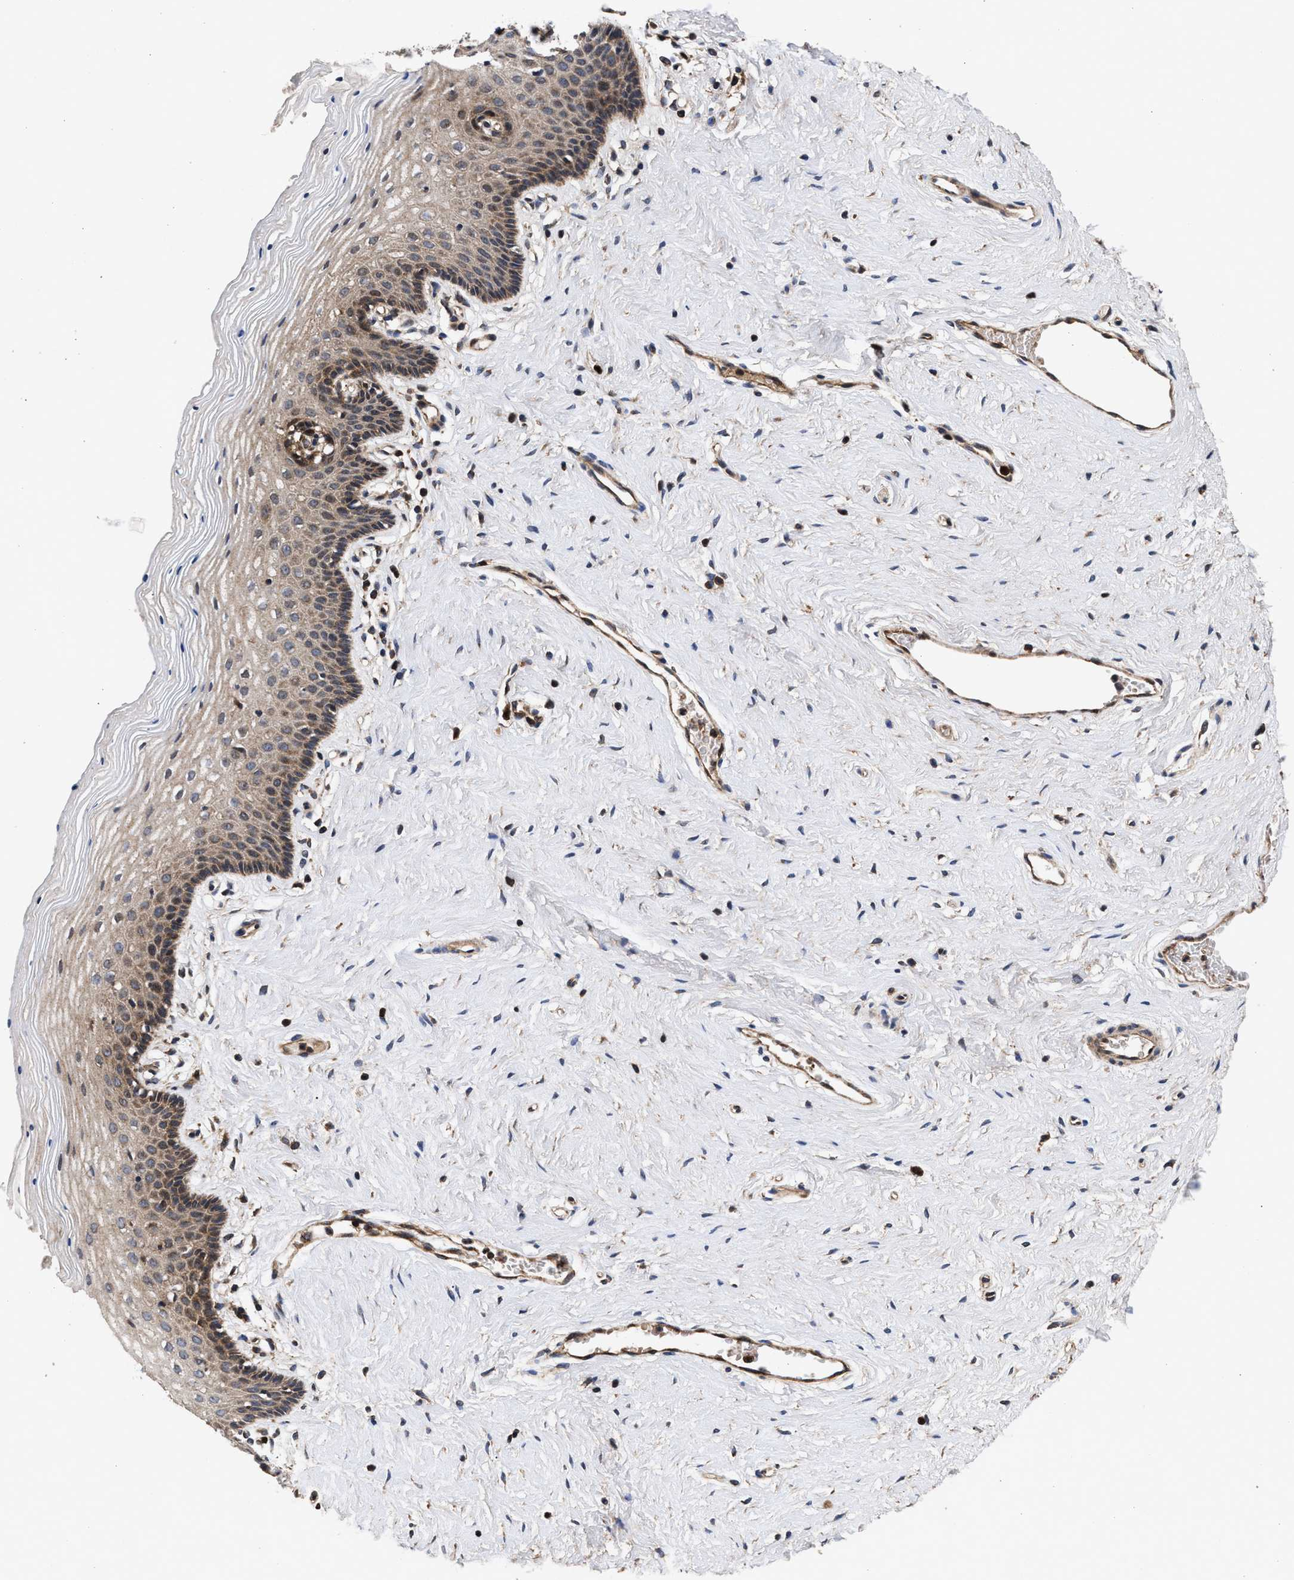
{"staining": {"intensity": "moderate", "quantity": "25%-75%", "location": "cytoplasmic/membranous"}, "tissue": "vagina", "cell_type": "Squamous epithelial cells", "image_type": "normal", "snomed": [{"axis": "morphology", "description": "Normal tissue, NOS"}, {"axis": "topography", "description": "Vagina"}], "caption": "Immunohistochemistry (IHC) (DAB (3,3'-diaminobenzidine)) staining of normal human vagina demonstrates moderate cytoplasmic/membranous protein expression in about 25%-75% of squamous epithelial cells.", "gene": "NFKB2", "patient": {"sex": "female", "age": 32}}